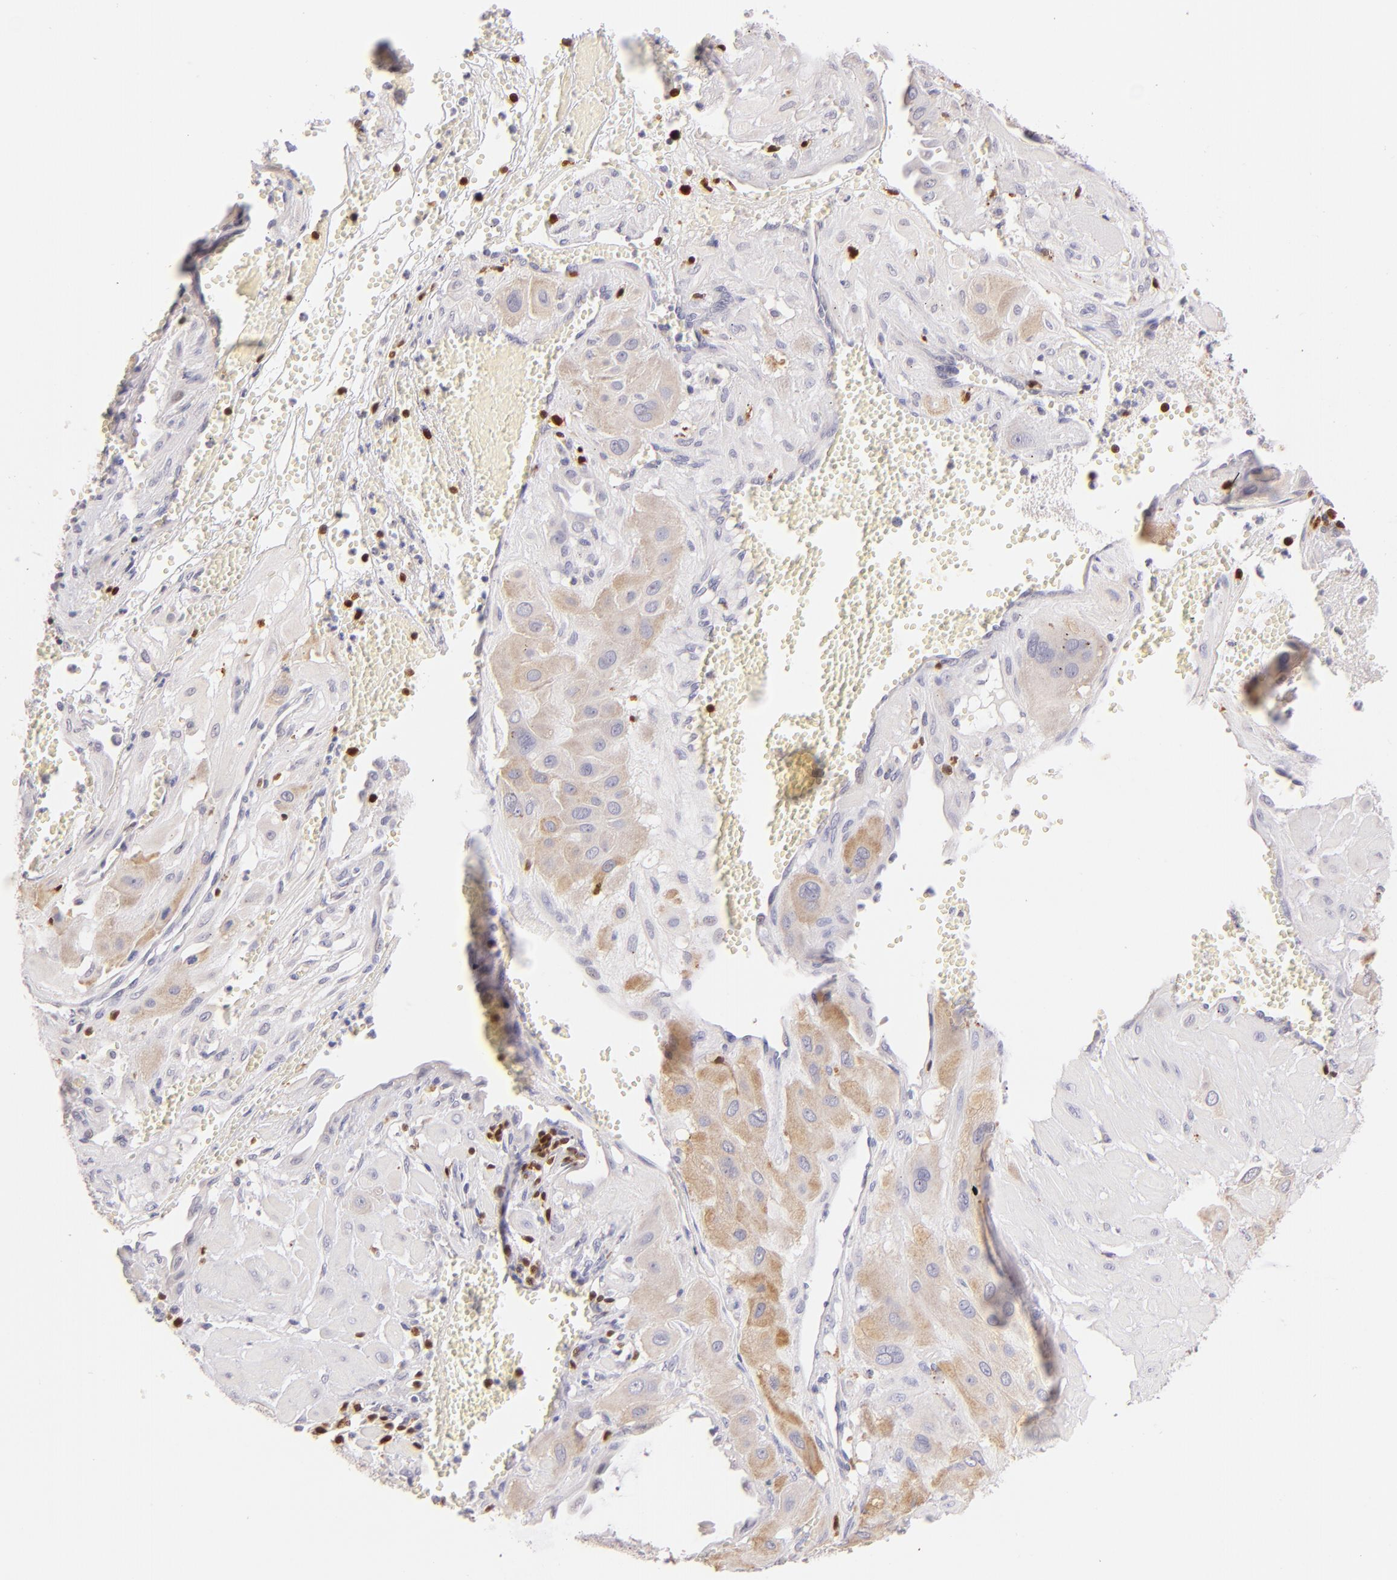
{"staining": {"intensity": "weak", "quantity": "25%-75%", "location": "cytoplasmic/membranous"}, "tissue": "cervical cancer", "cell_type": "Tumor cells", "image_type": "cancer", "snomed": [{"axis": "morphology", "description": "Squamous cell carcinoma, NOS"}, {"axis": "topography", "description": "Cervix"}], "caption": "Immunohistochemistry (IHC) image of cervical squamous cell carcinoma stained for a protein (brown), which demonstrates low levels of weak cytoplasmic/membranous staining in about 25%-75% of tumor cells.", "gene": "ZAP70", "patient": {"sex": "female", "age": 34}}